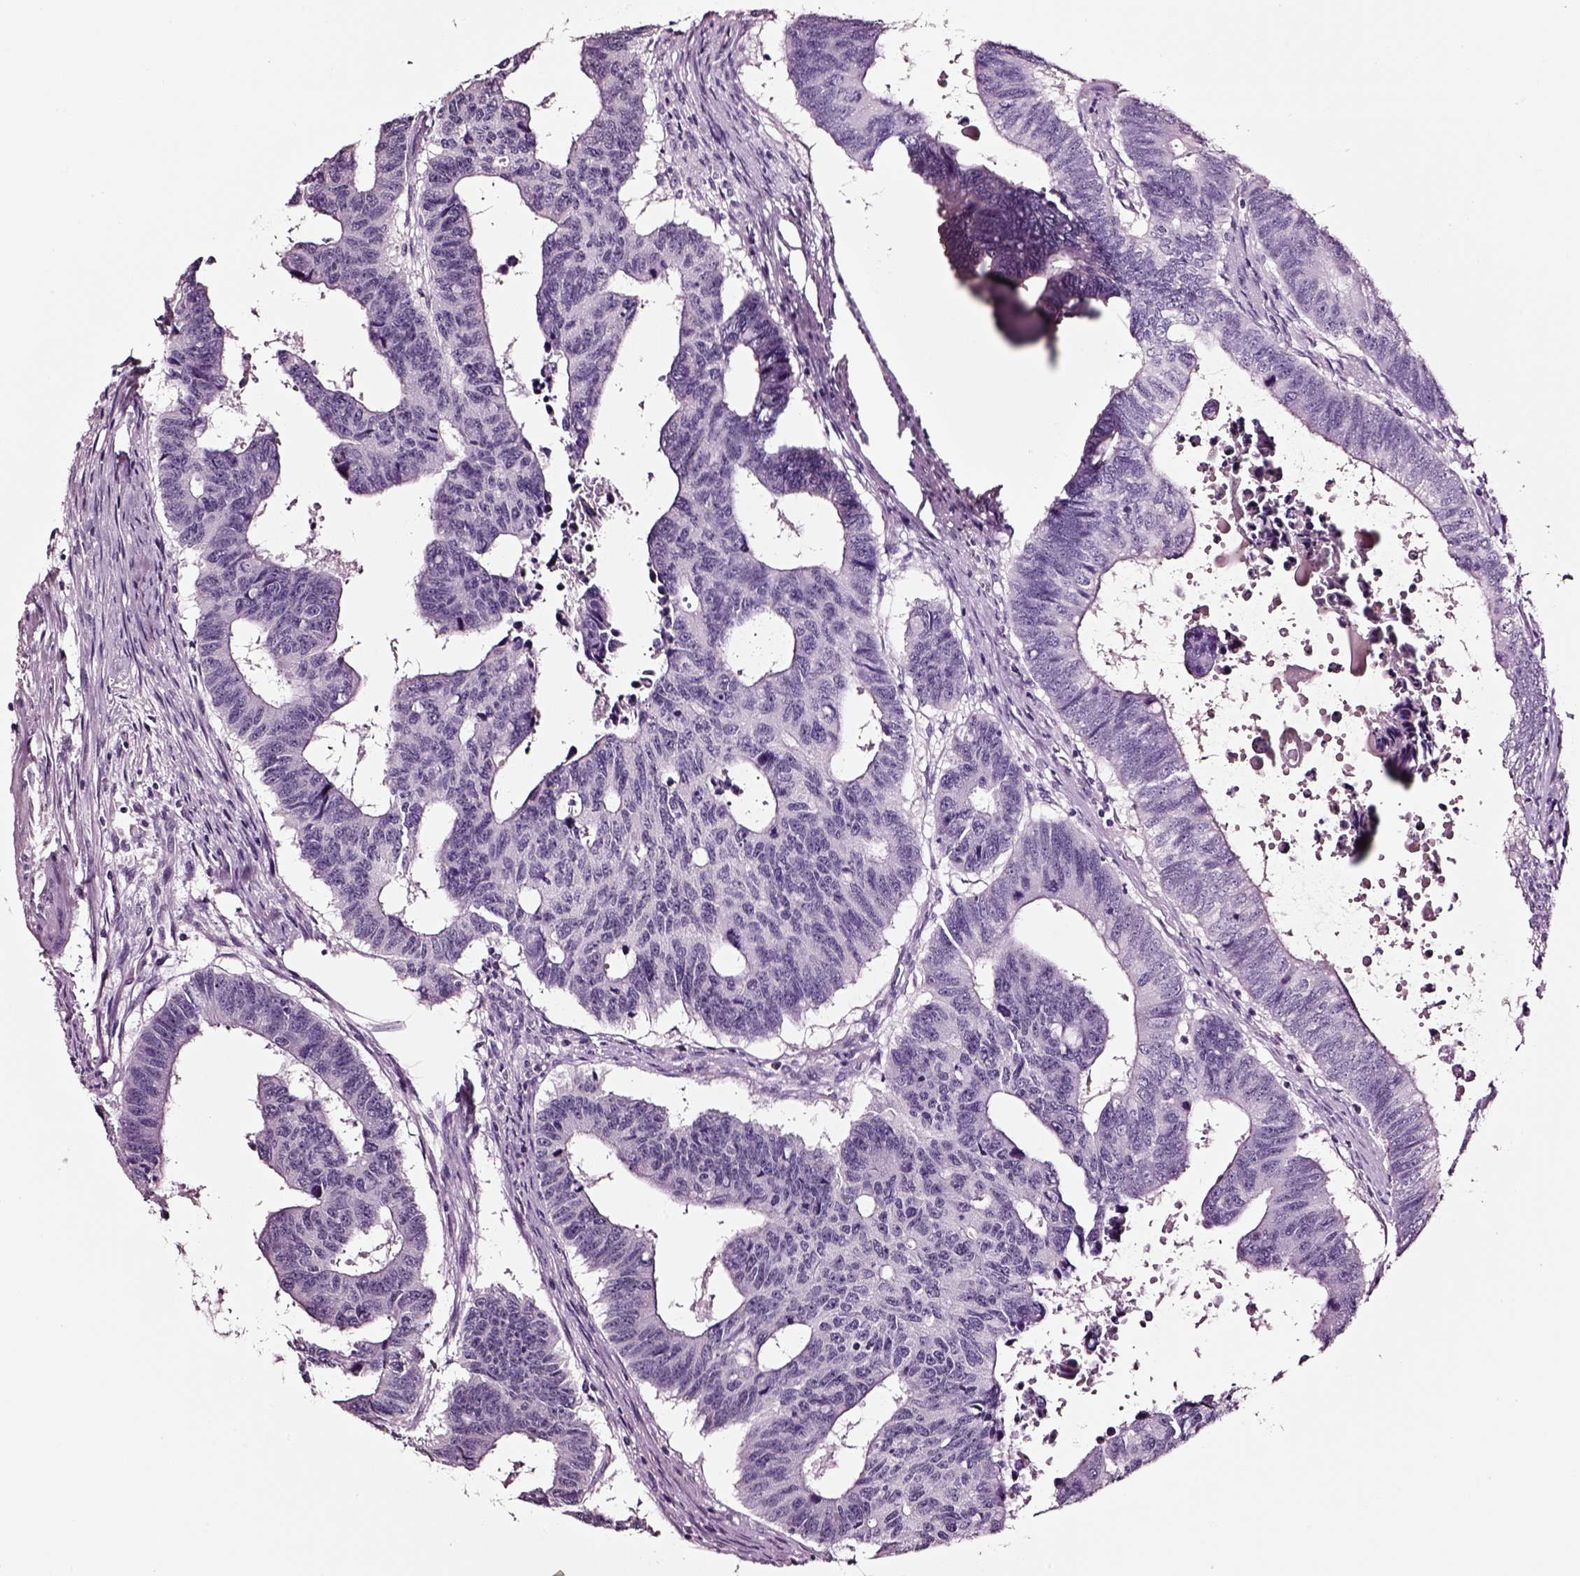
{"staining": {"intensity": "negative", "quantity": "none", "location": "none"}, "tissue": "colorectal cancer", "cell_type": "Tumor cells", "image_type": "cancer", "snomed": [{"axis": "morphology", "description": "Adenocarcinoma, NOS"}, {"axis": "topography", "description": "Rectum"}], "caption": "Tumor cells show no significant expression in colorectal cancer (adenocarcinoma).", "gene": "SMIM17", "patient": {"sex": "female", "age": 85}}